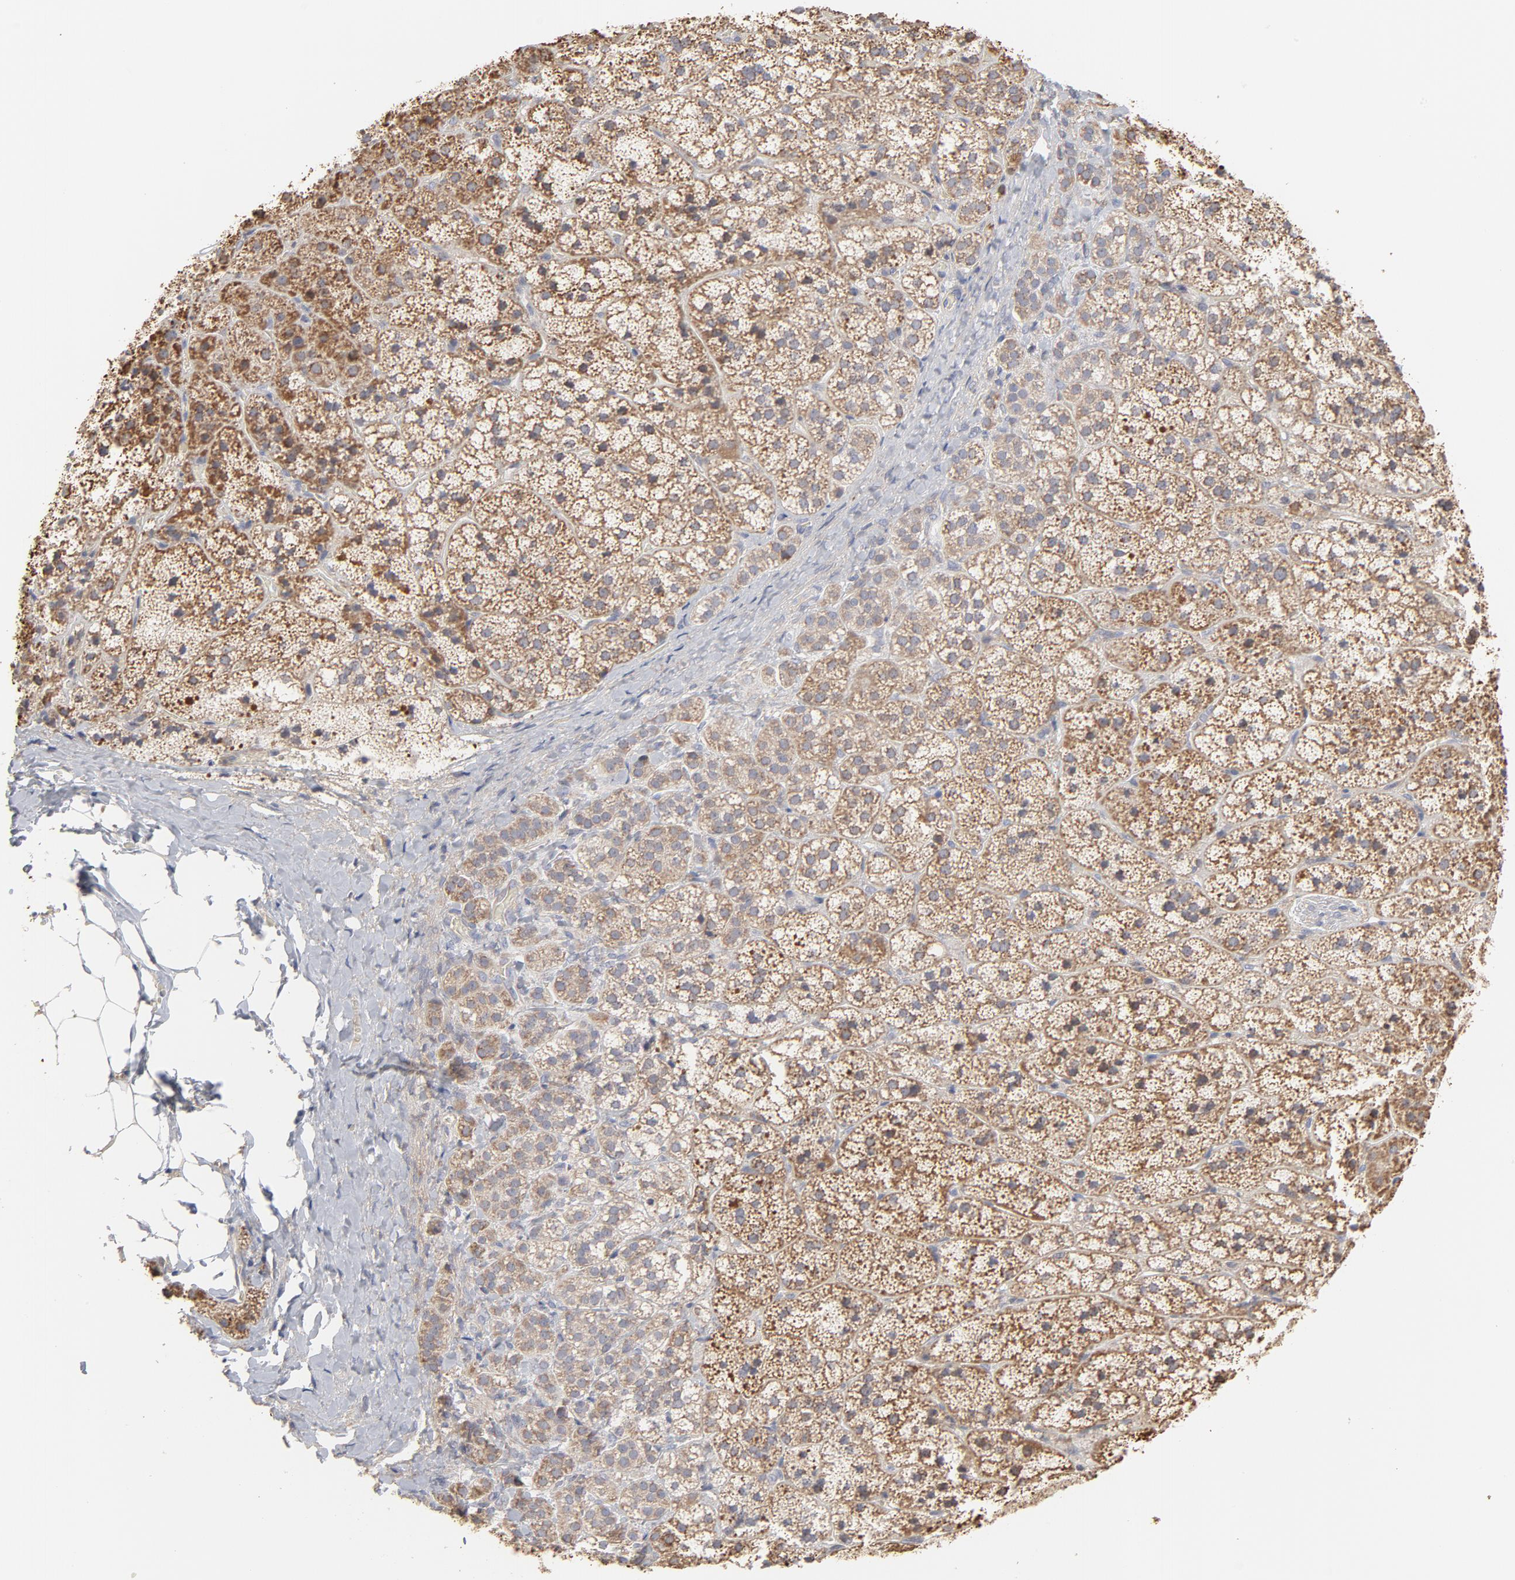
{"staining": {"intensity": "moderate", "quantity": ">75%", "location": "cytoplasmic/membranous"}, "tissue": "adrenal gland", "cell_type": "Glandular cells", "image_type": "normal", "snomed": [{"axis": "morphology", "description": "Normal tissue, NOS"}, {"axis": "topography", "description": "Adrenal gland"}], "caption": "Immunohistochemistry (IHC) (DAB (3,3'-diaminobenzidine)) staining of unremarkable adrenal gland displays moderate cytoplasmic/membranous protein staining in about >75% of glandular cells. (brown staining indicates protein expression, while blue staining denotes nuclei).", "gene": "PPFIBP2", "patient": {"sex": "female", "age": 44}}